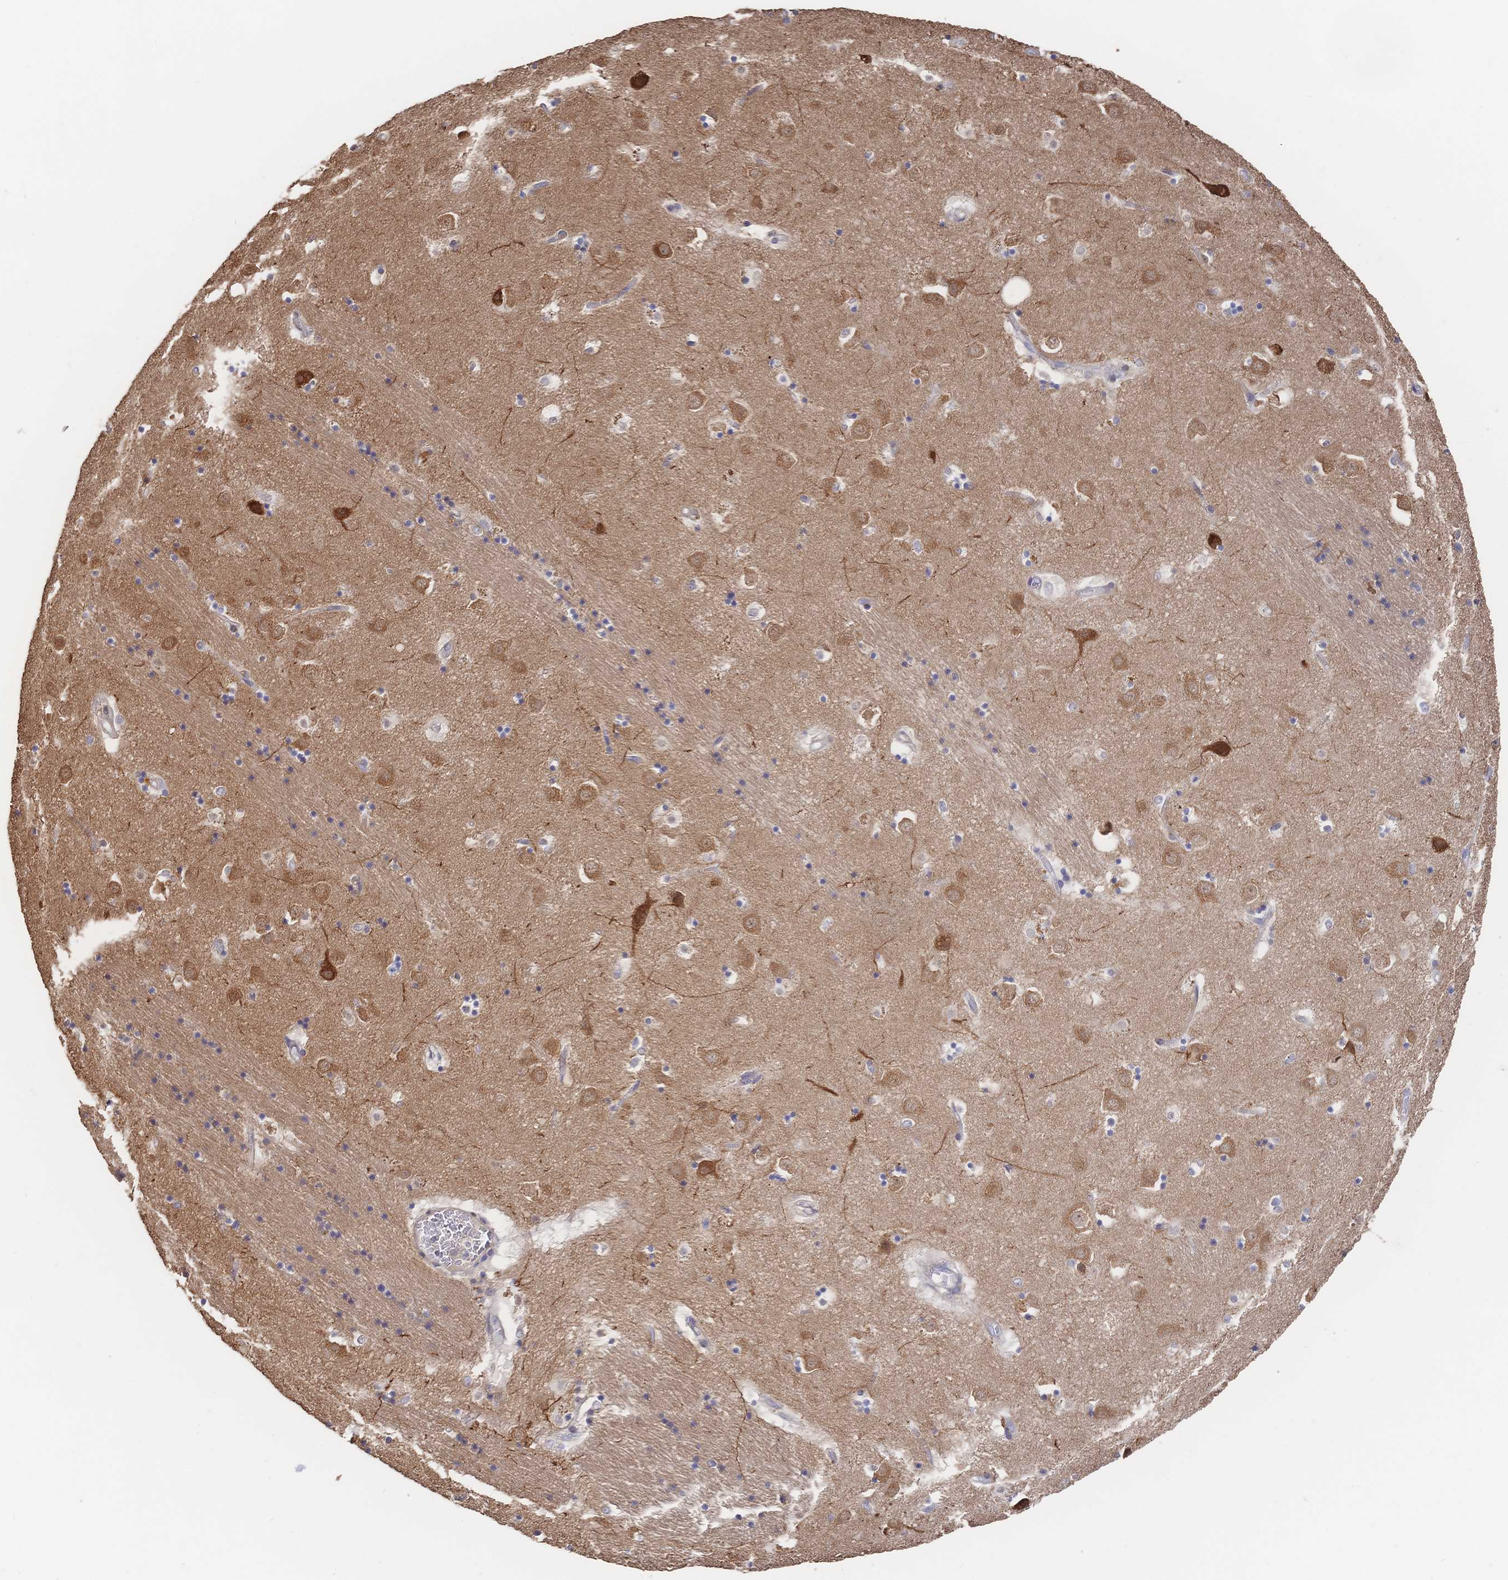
{"staining": {"intensity": "moderate", "quantity": "<25%", "location": "cytoplasmic/membranous"}, "tissue": "caudate", "cell_type": "Glial cells", "image_type": "normal", "snomed": [{"axis": "morphology", "description": "Normal tissue, NOS"}, {"axis": "topography", "description": "Lateral ventricle wall"}], "caption": "Protein staining of unremarkable caudate shows moderate cytoplasmic/membranous staining in about <25% of glial cells.", "gene": "DNAJA4", "patient": {"sex": "male", "age": 58}}